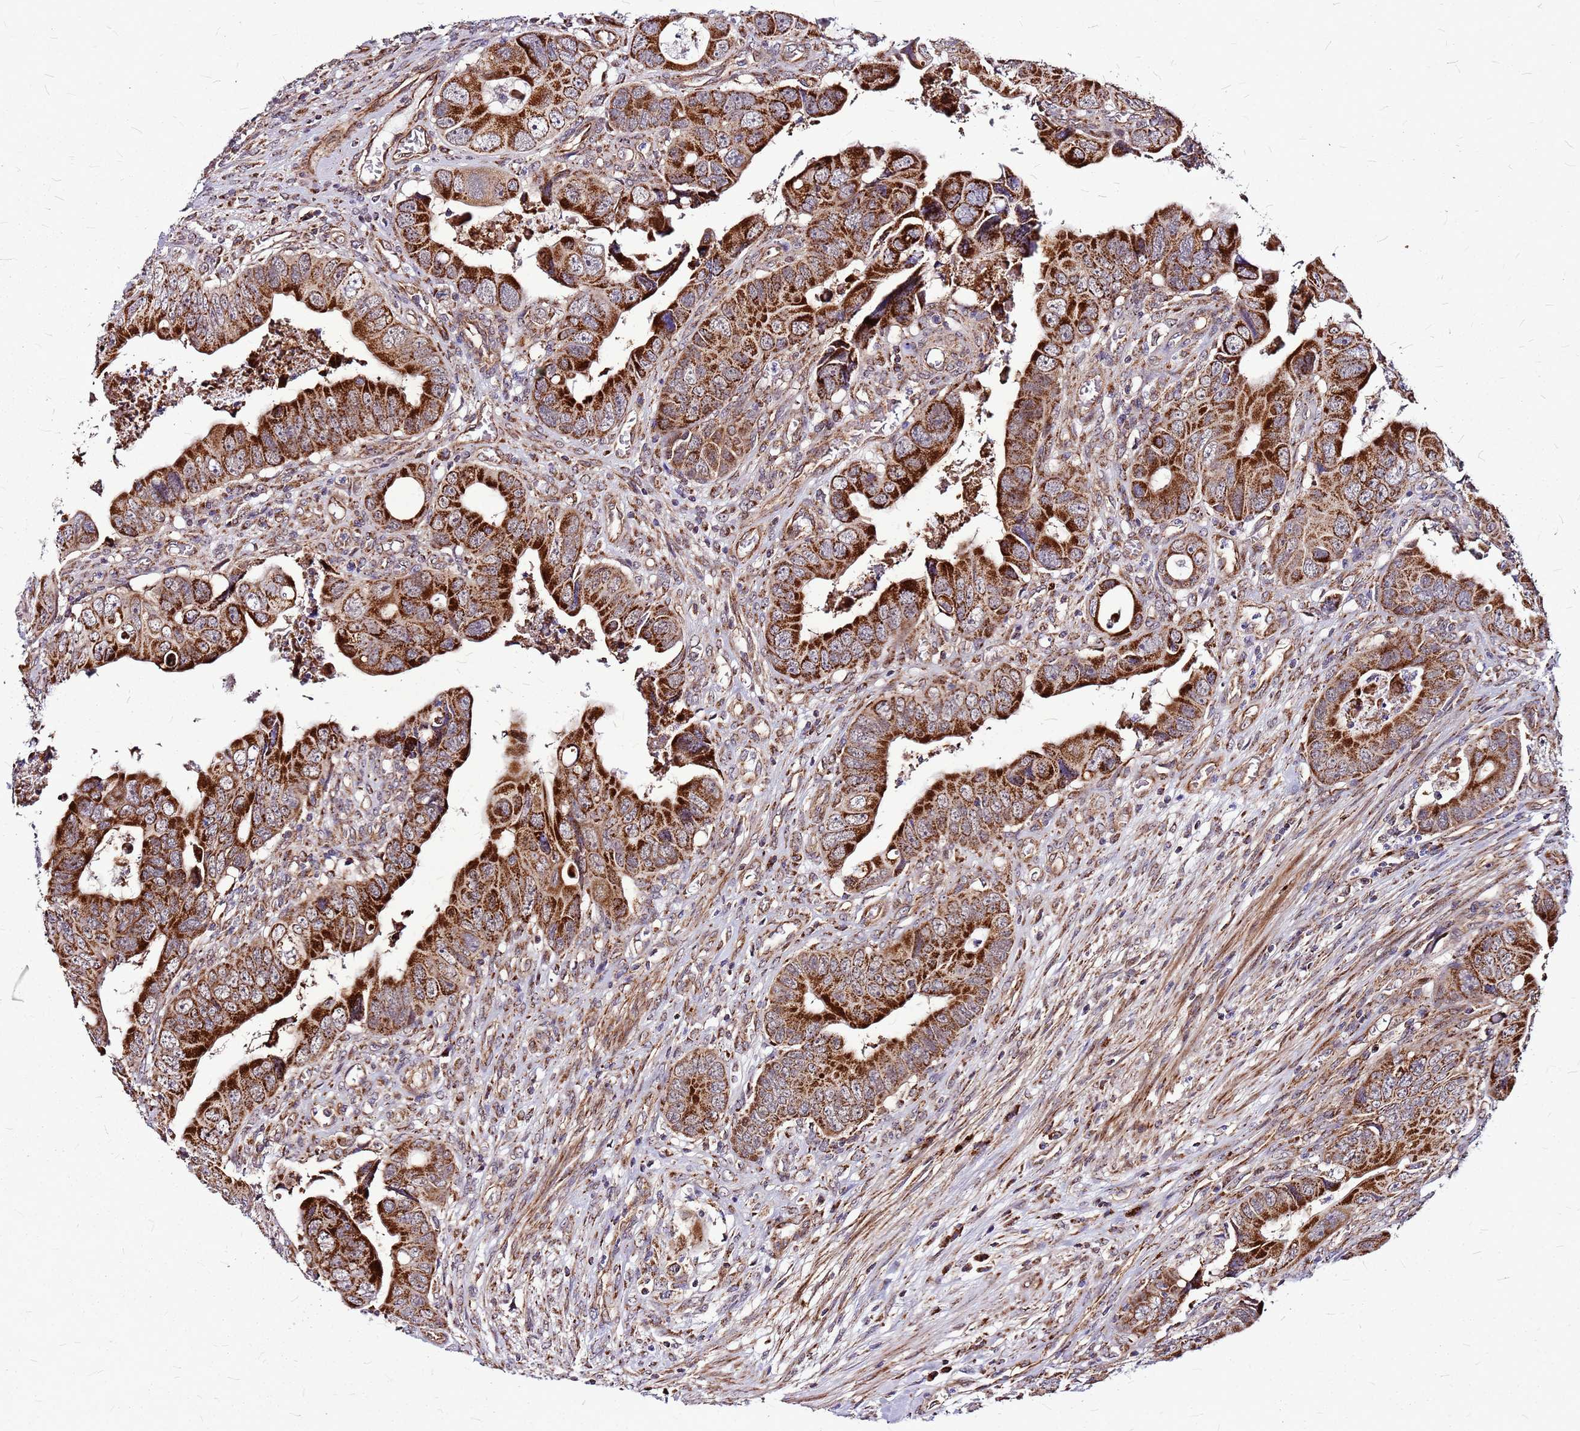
{"staining": {"intensity": "strong", "quantity": ">75%", "location": "cytoplasmic/membranous"}, "tissue": "colorectal cancer", "cell_type": "Tumor cells", "image_type": "cancer", "snomed": [{"axis": "morphology", "description": "Adenocarcinoma, NOS"}, {"axis": "topography", "description": "Rectum"}], "caption": "Adenocarcinoma (colorectal) stained for a protein (brown) demonstrates strong cytoplasmic/membranous positive expression in about >75% of tumor cells.", "gene": "OR51T1", "patient": {"sex": "female", "age": 78}}